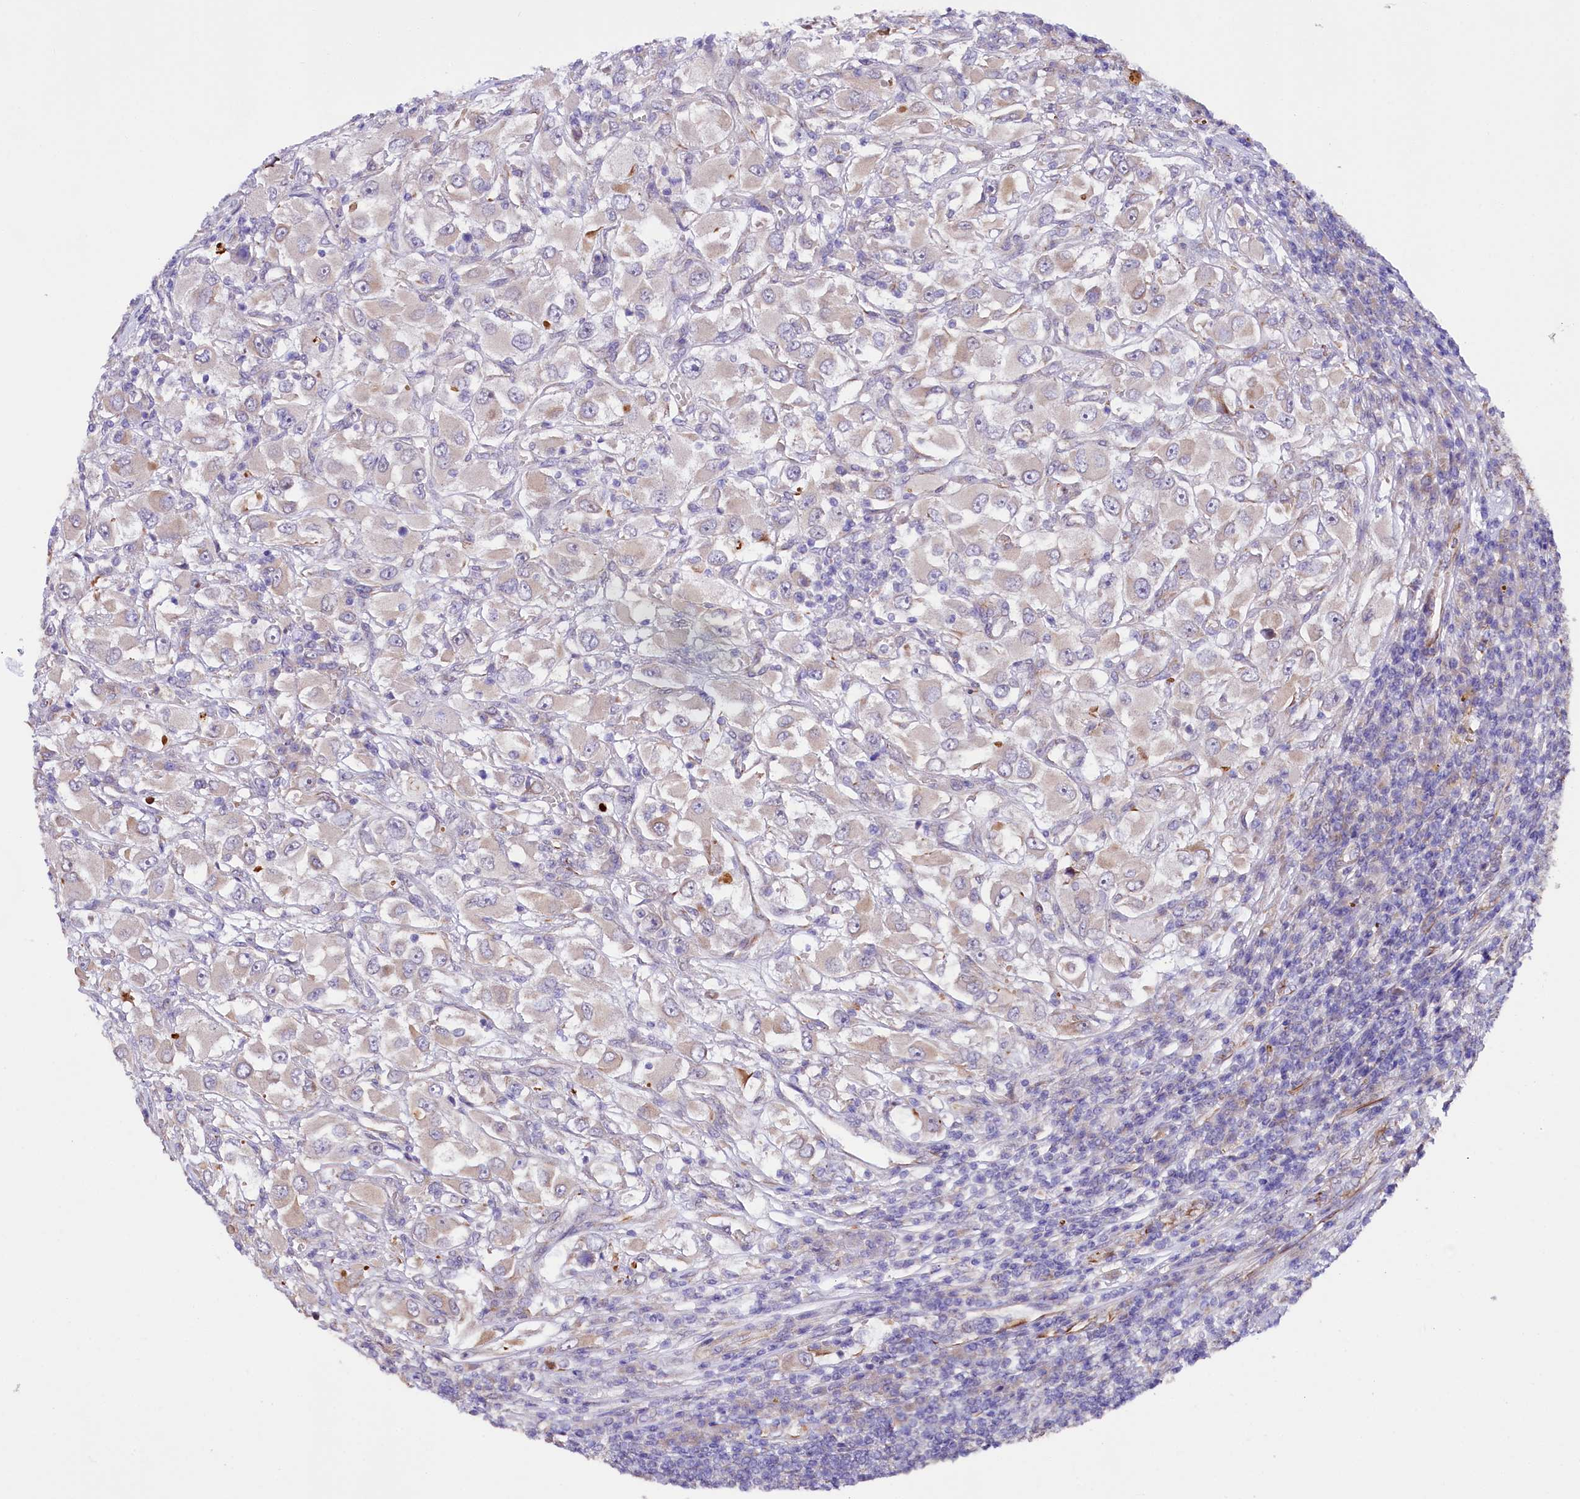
{"staining": {"intensity": "negative", "quantity": "none", "location": "none"}, "tissue": "renal cancer", "cell_type": "Tumor cells", "image_type": "cancer", "snomed": [{"axis": "morphology", "description": "Adenocarcinoma, NOS"}, {"axis": "topography", "description": "Kidney"}], "caption": "Protein analysis of renal cancer (adenocarcinoma) displays no significant positivity in tumor cells.", "gene": "TTC12", "patient": {"sex": "female", "age": 52}}